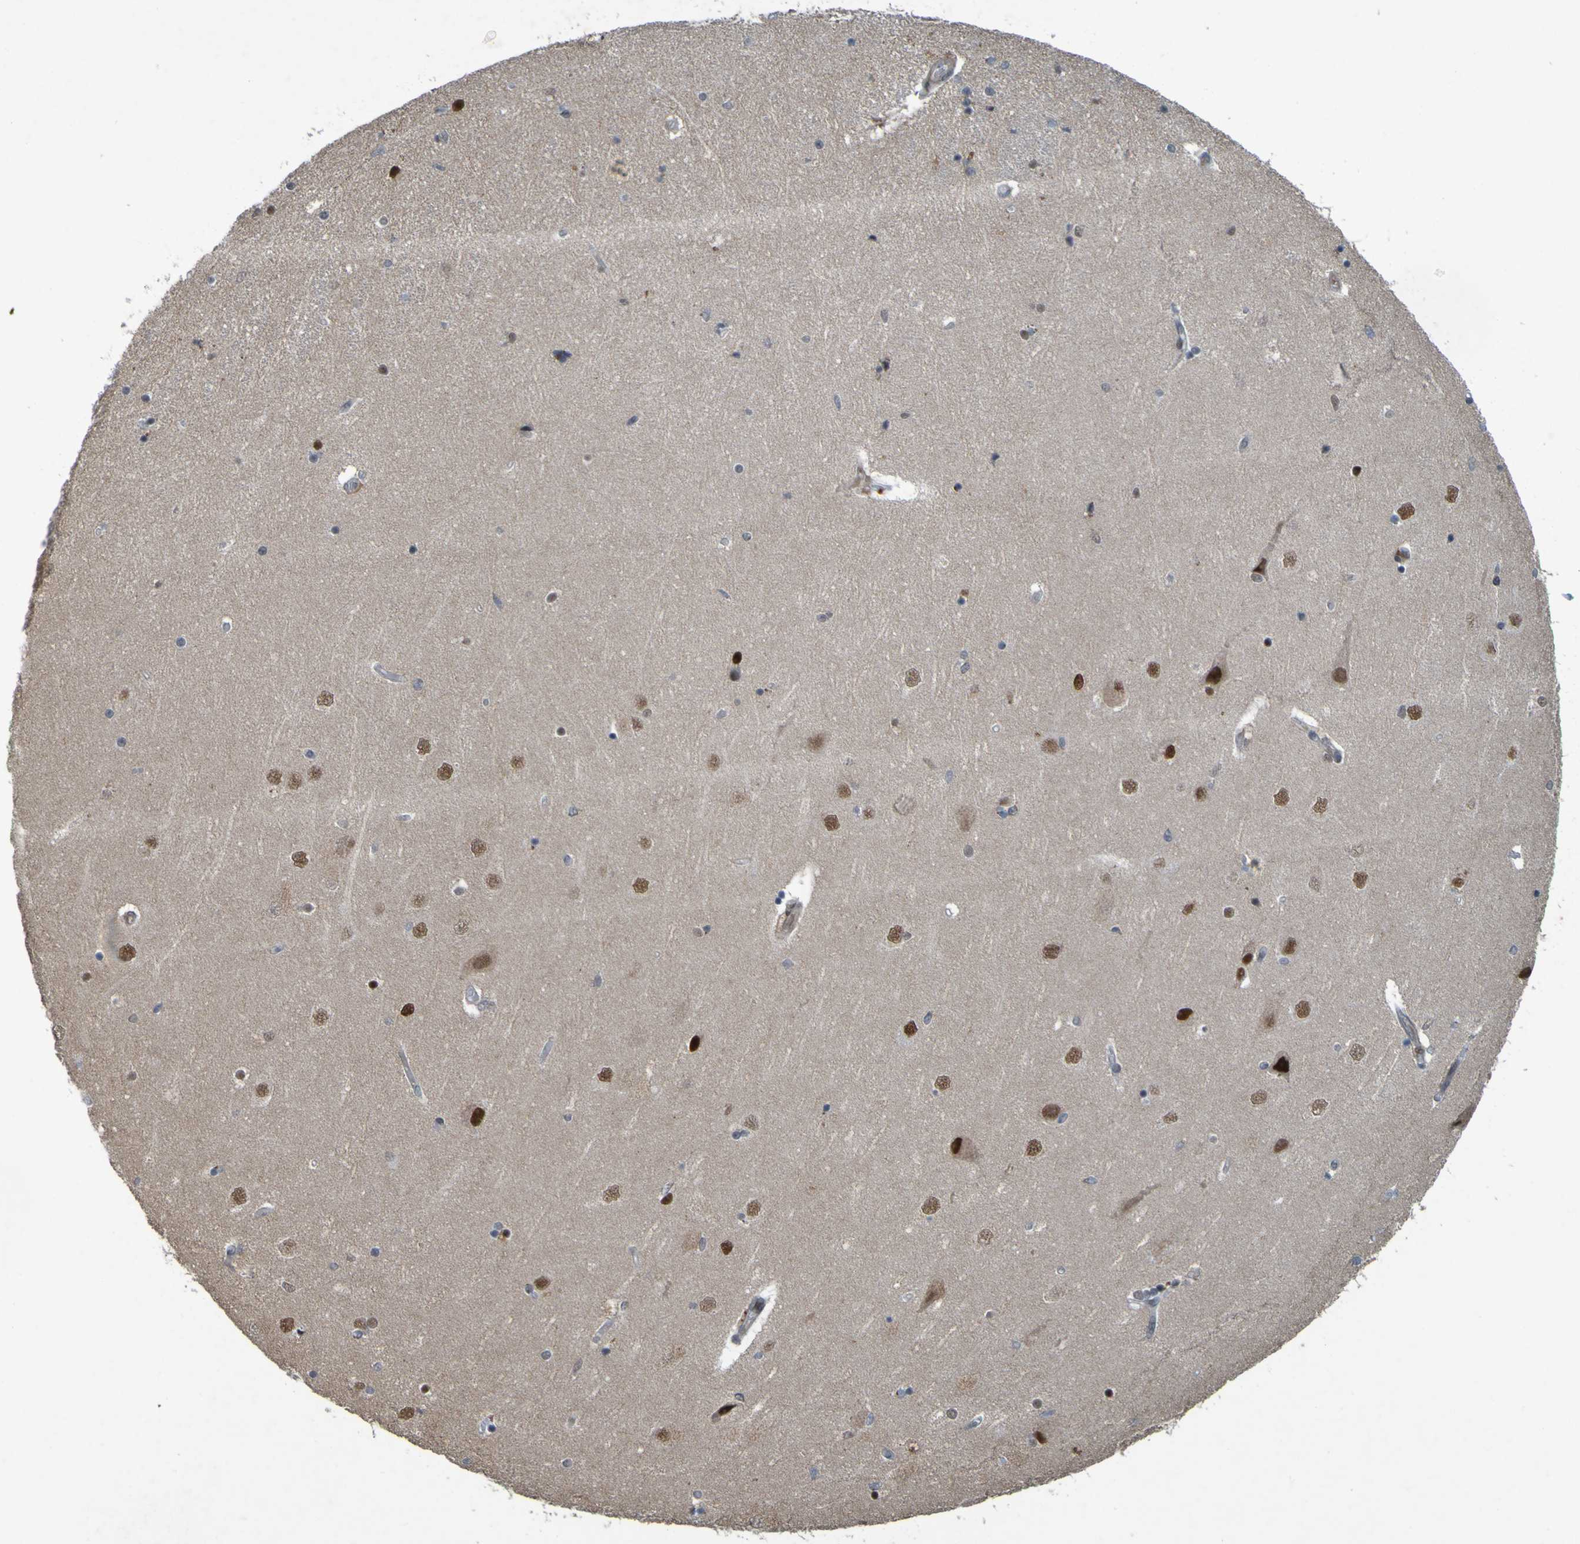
{"staining": {"intensity": "moderate", "quantity": "25%-75%", "location": "nuclear"}, "tissue": "hippocampus", "cell_type": "Glial cells", "image_type": "normal", "snomed": [{"axis": "morphology", "description": "Normal tissue, NOS"}, {"axis": "topography", "description": "Hippocampus"}], "caption": "High-magnification brightfield microscopy of benign hippocampus stained with DAB (3,3'-diaminobenzidine) (brown) and counterstained with hematoxylin (blue). glial cells exhibit moderate nuclear expression is identified in approximately25%-75% of cells. Nuclei are stained in blue.", "gene": "MCPH1", "patient": {"sex": "female", "age": 54}}